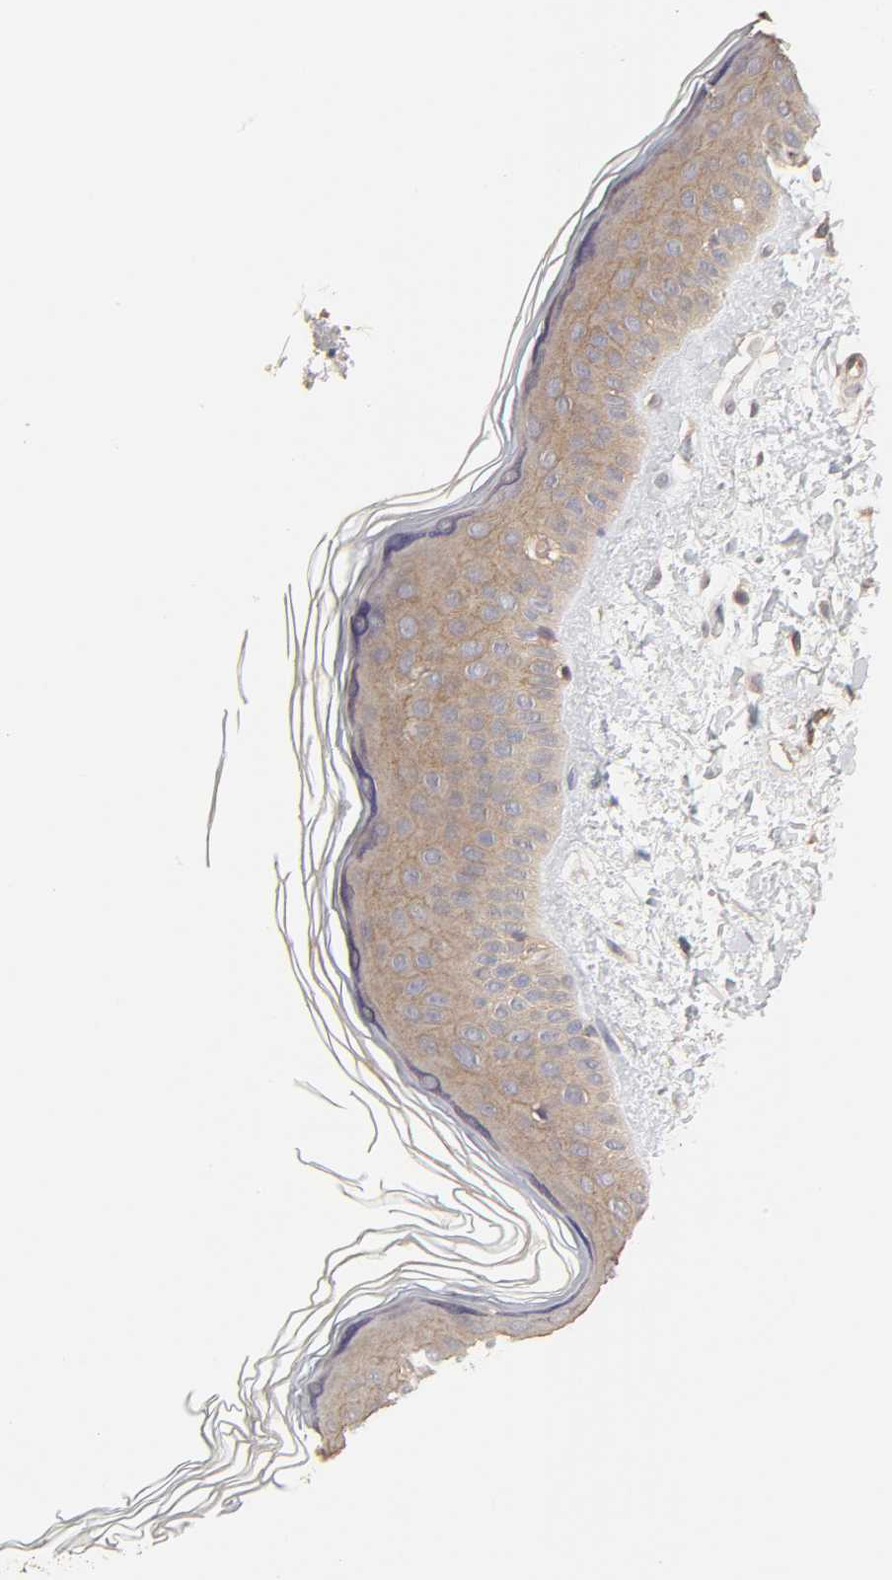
{"staining": {"intensity": "weak", "quantity": ">75%", "location": "cytoplasmic/membranous"}, "tissue": "skin", "cell_type": "Fibroblasts", "image_type": "normal", "snomed": [{"axis": "morphology", "description": "Normal tissue, NOS"}, {"axis": "topography", "description": "Skin"}], "caption": "About >75% of fibroblasts in normal skin reveal weak cytoplasmic/membranous protein expression as visualized by brown immunohistochemical staining.", "gene": "AP1G2", "patient": {"sex": "female", "age": 19}}